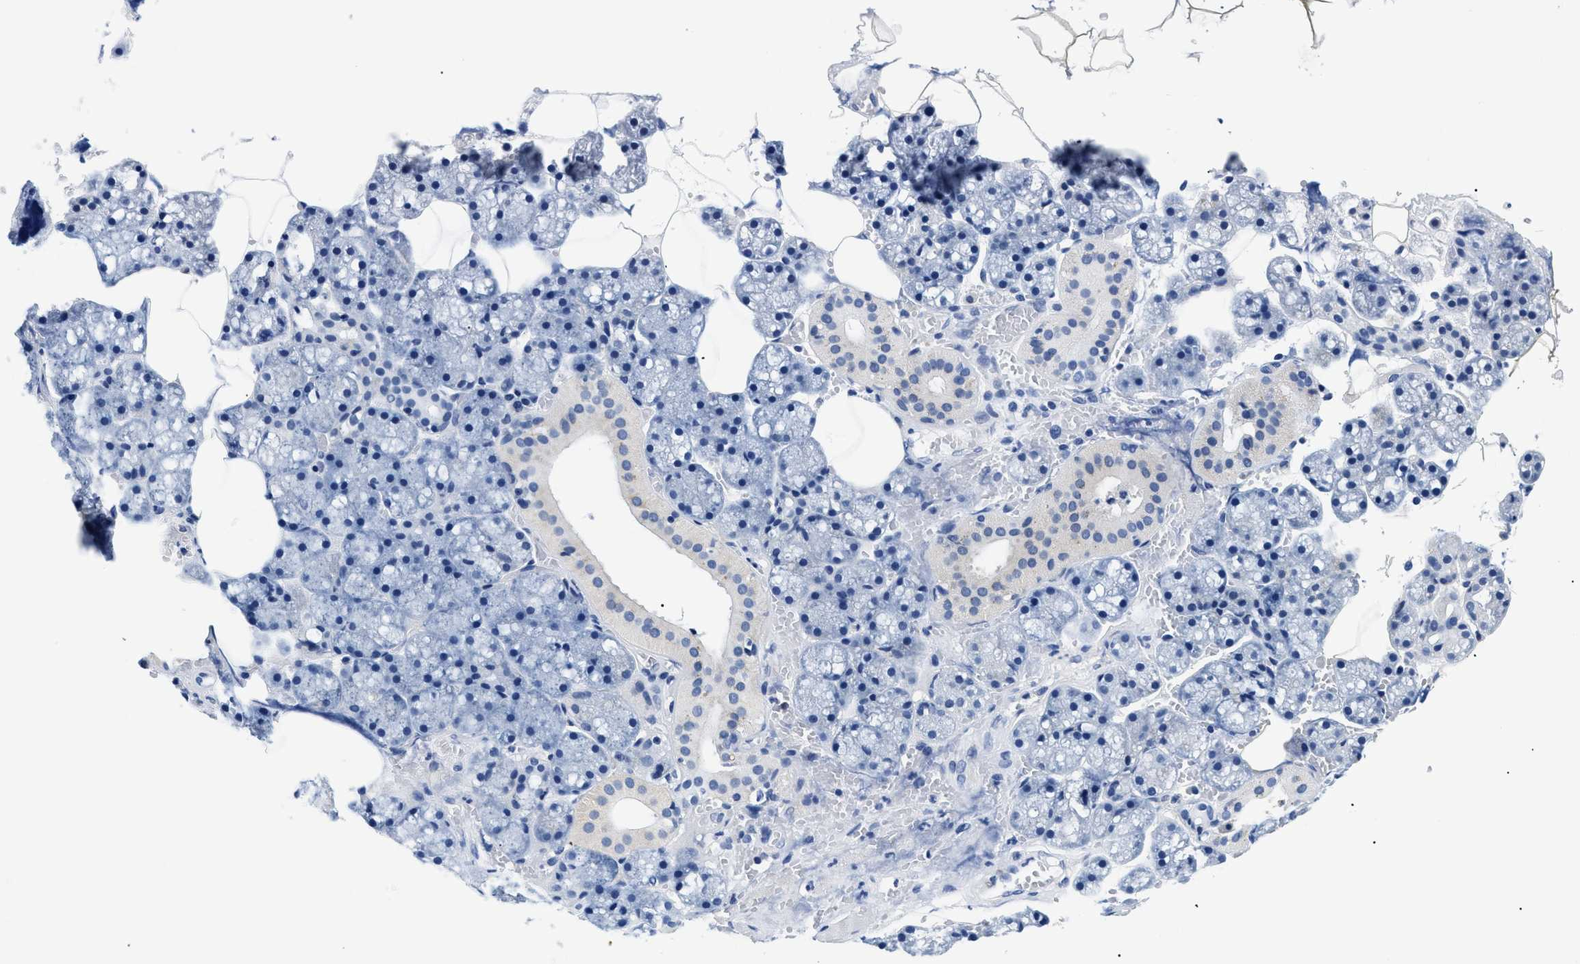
{"staining": {"intensity": "negative", "quantity": "none", "location": "none"}, "tissue": "salivary gland", "cell_type": "Glandular cells", "image_type": "normal", "snomed": [{"axis": "morphology", "description": "Normal tissue, NOS"}, {"axis": "topography", "description": "Salivary gland"}], "caption": "A photomicrograph of salivary gland stained for a protein shows no brown staining in glandular cells.", "gene": "MEA1", "patient": {"sex": "male", "age": 62}}